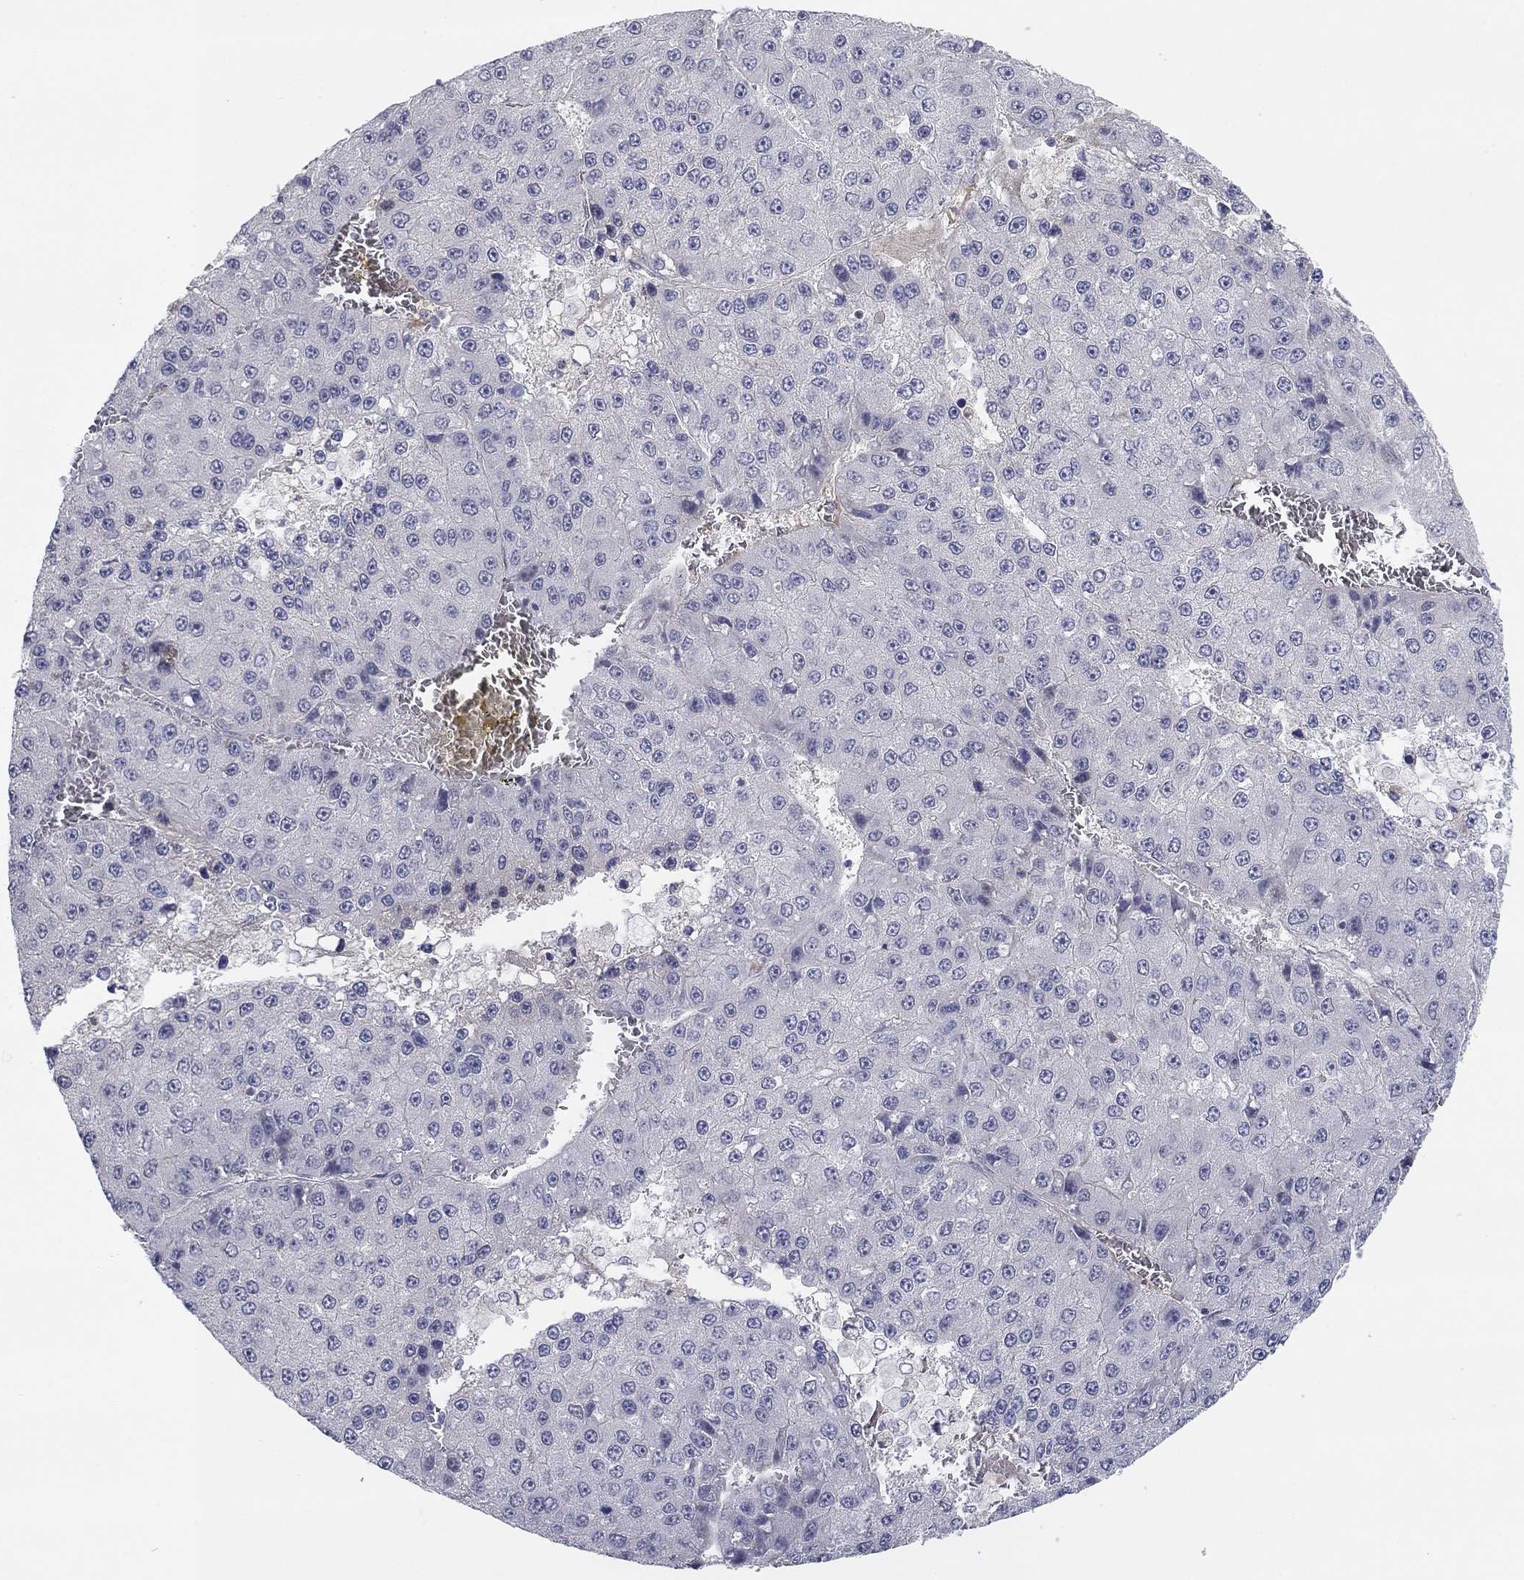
{"staining": {"intensity": "negative", "quantity": "none", "location": "none"}, "tissue": "liver cancer", "cell_type": "Tumor cells", "image_type": "cancer", "snomed": [{"axis": "morphology", "description": "Carcinoma, Hepatocellular, NOS"}, {"axis": "topography", "description": "Liver"}], "caption": "Micrograph shows no significant protein expression in tumor cells of liver cancer (hepatocellular carcinoma). (DAB (3,3'-diaminobenzidine) immunohistochemistry visualized using brightfield microscopy, high magnification).", "gene": "AMN1", "patient": {"sex": "female", "age": 73}}